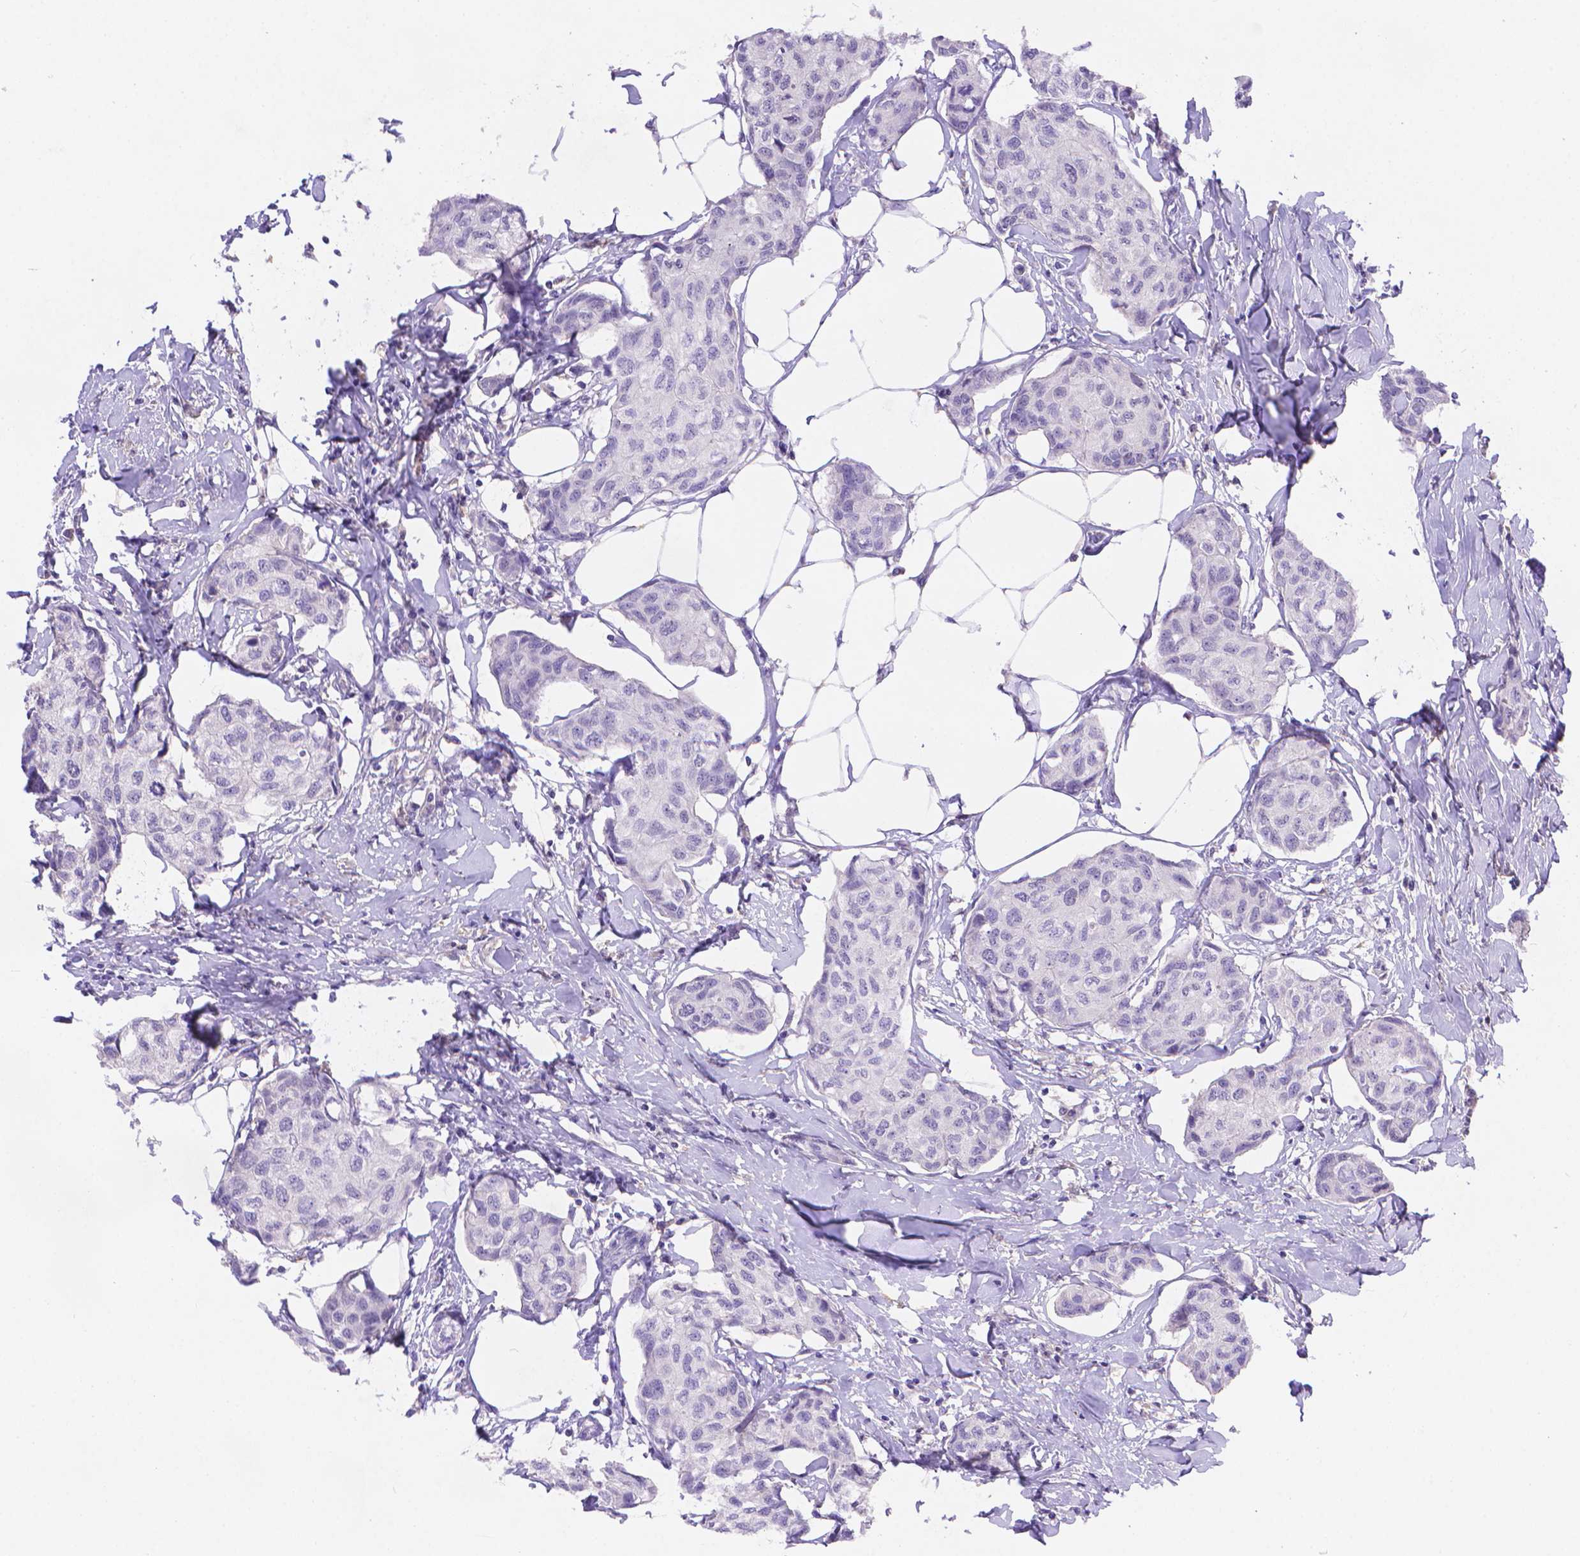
{"staining": {"intensity": "negative", "quantity": "none", "location": "none"}, "tissue": "breast cancer", "cell_type": "Tumor cells", "image_type": "cancer", "snomed": [{"axis": "morphology", "description": "Duct carcinoma"}, {"axis": "topography", "description": "Breast"}], "caption": "A micrograph of human infiltrating ductal carcinoma (breast) is negative for staining in tumor cells.", "gene": "FGD2", "patient": {"sex": "female", "age": 80}}